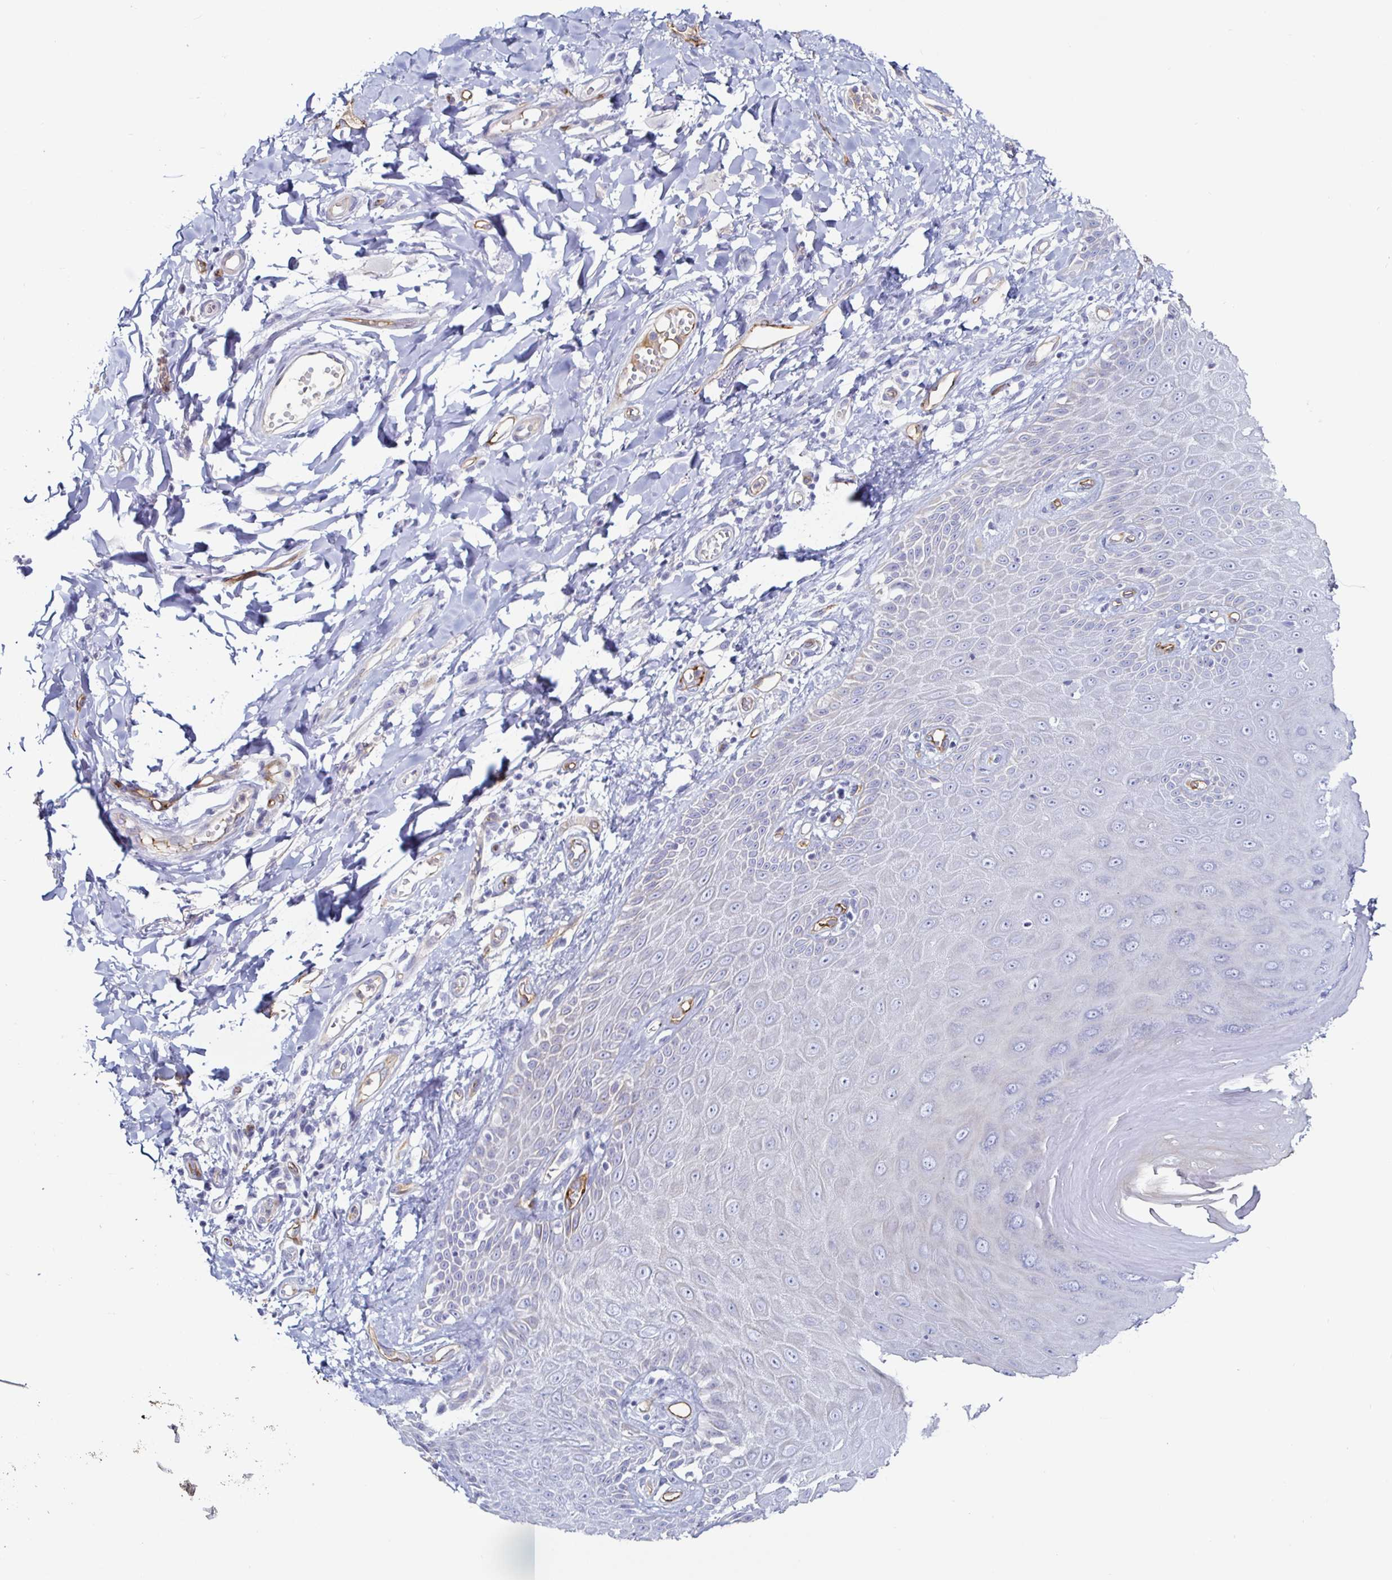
{"staining": {"intensity": "negative", "quantity": "none", "location": "none"}, "tissue": "skin", "cell_type": "Epidermal cells", "image_type": "normal", "snomed": [{"axis": "morphology", "description": "Normal tissue, NOS"}, {"axis": "topography", "description": "Anal"}, {"axis": "topography", "description": "Peripheral nerve tissue"}], "caption": "DAB immunohistochemical staining of unremarkable skin displays no significant positivity in epidermal cells.", "gene": "ACSBG2", "patient": {"sex": "male", "age": 78}}